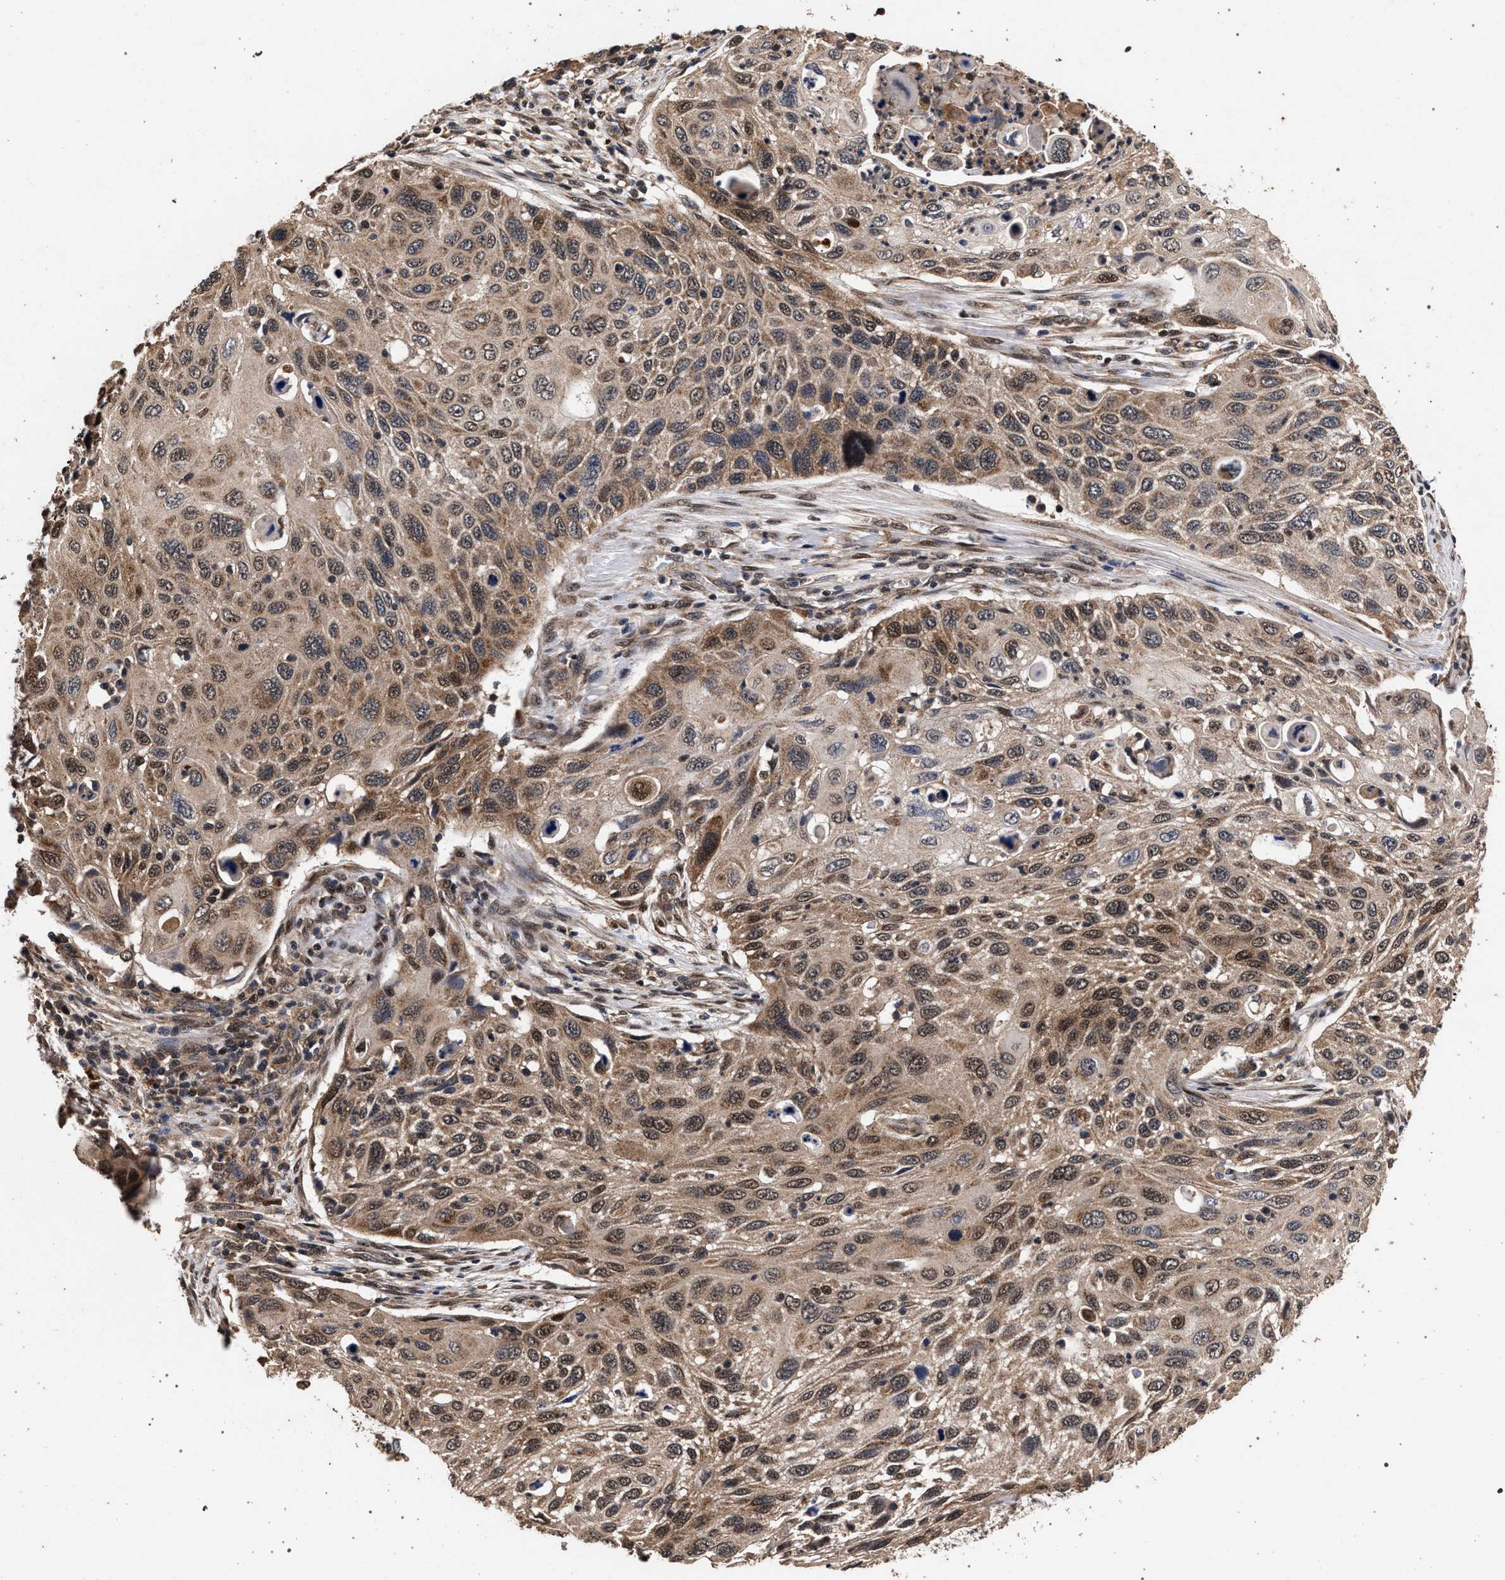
{"staining": {"intensity": "moderate", "quantity": ">75%", "location": "cytoplasmic/membranous,nuclear"}, "tissue": "cervical cancer", "cell_type": "Tumor cells", "image_type": "cancer", "snomed": [{"axis": "morphology", "description": "Squamous cell carcinoma, NOS"}, {"axis": "topography", "description": "Cervix"}], "caption": "DAB immunohistochemical staining of human squamous cell carcinoma (cervical) displays moderate cytoplasmic/membranous and nuclear protein expression in about >75% of tumor cells.", "gene": "ACOX1", "patient": {"sex": "female", "age": 70}}